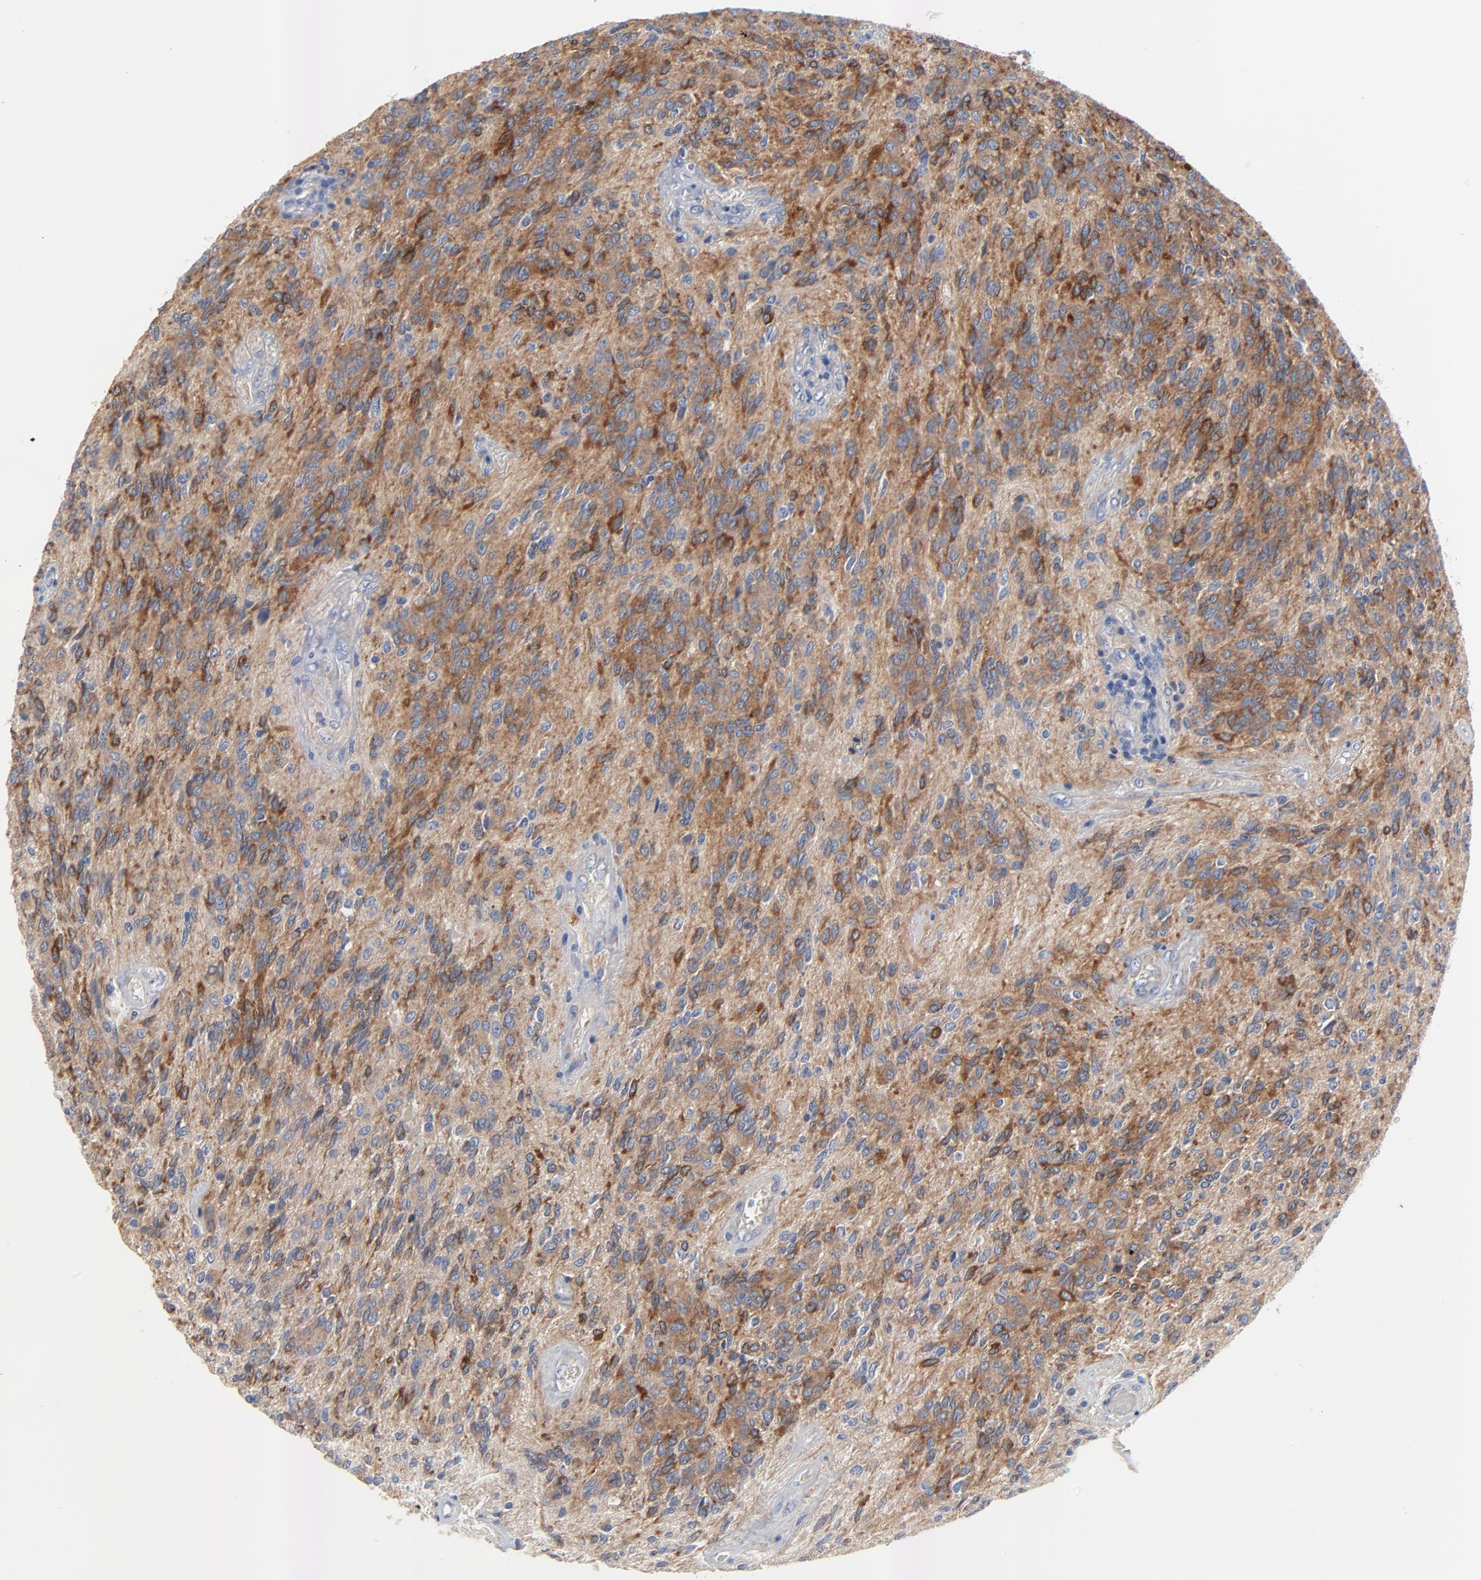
{"staining": {"intensity": "strong", "quantity": ">75%", "location": "cytoplasmic/membranous"}, "tissue": "glioma", "cell_type": "Tumor cells", "image_type": "cancer", "snomed": [{"axis": "morphology", "description": "Glioma, malignant, Low grade"}, {"axis": "topography", "description": "Brain"}], "caption": "DAB immunohistochemical staining of human glioma reveals strong cytoplasmic/membranous protein positivity in approximately >75% of tumor cells. (DAB (3,3'-diaminobenzidine) IHC with brightfield microscopy, high magnification).", "gene": "VAV2", "patient": {"sex": "female", "age": 15}}